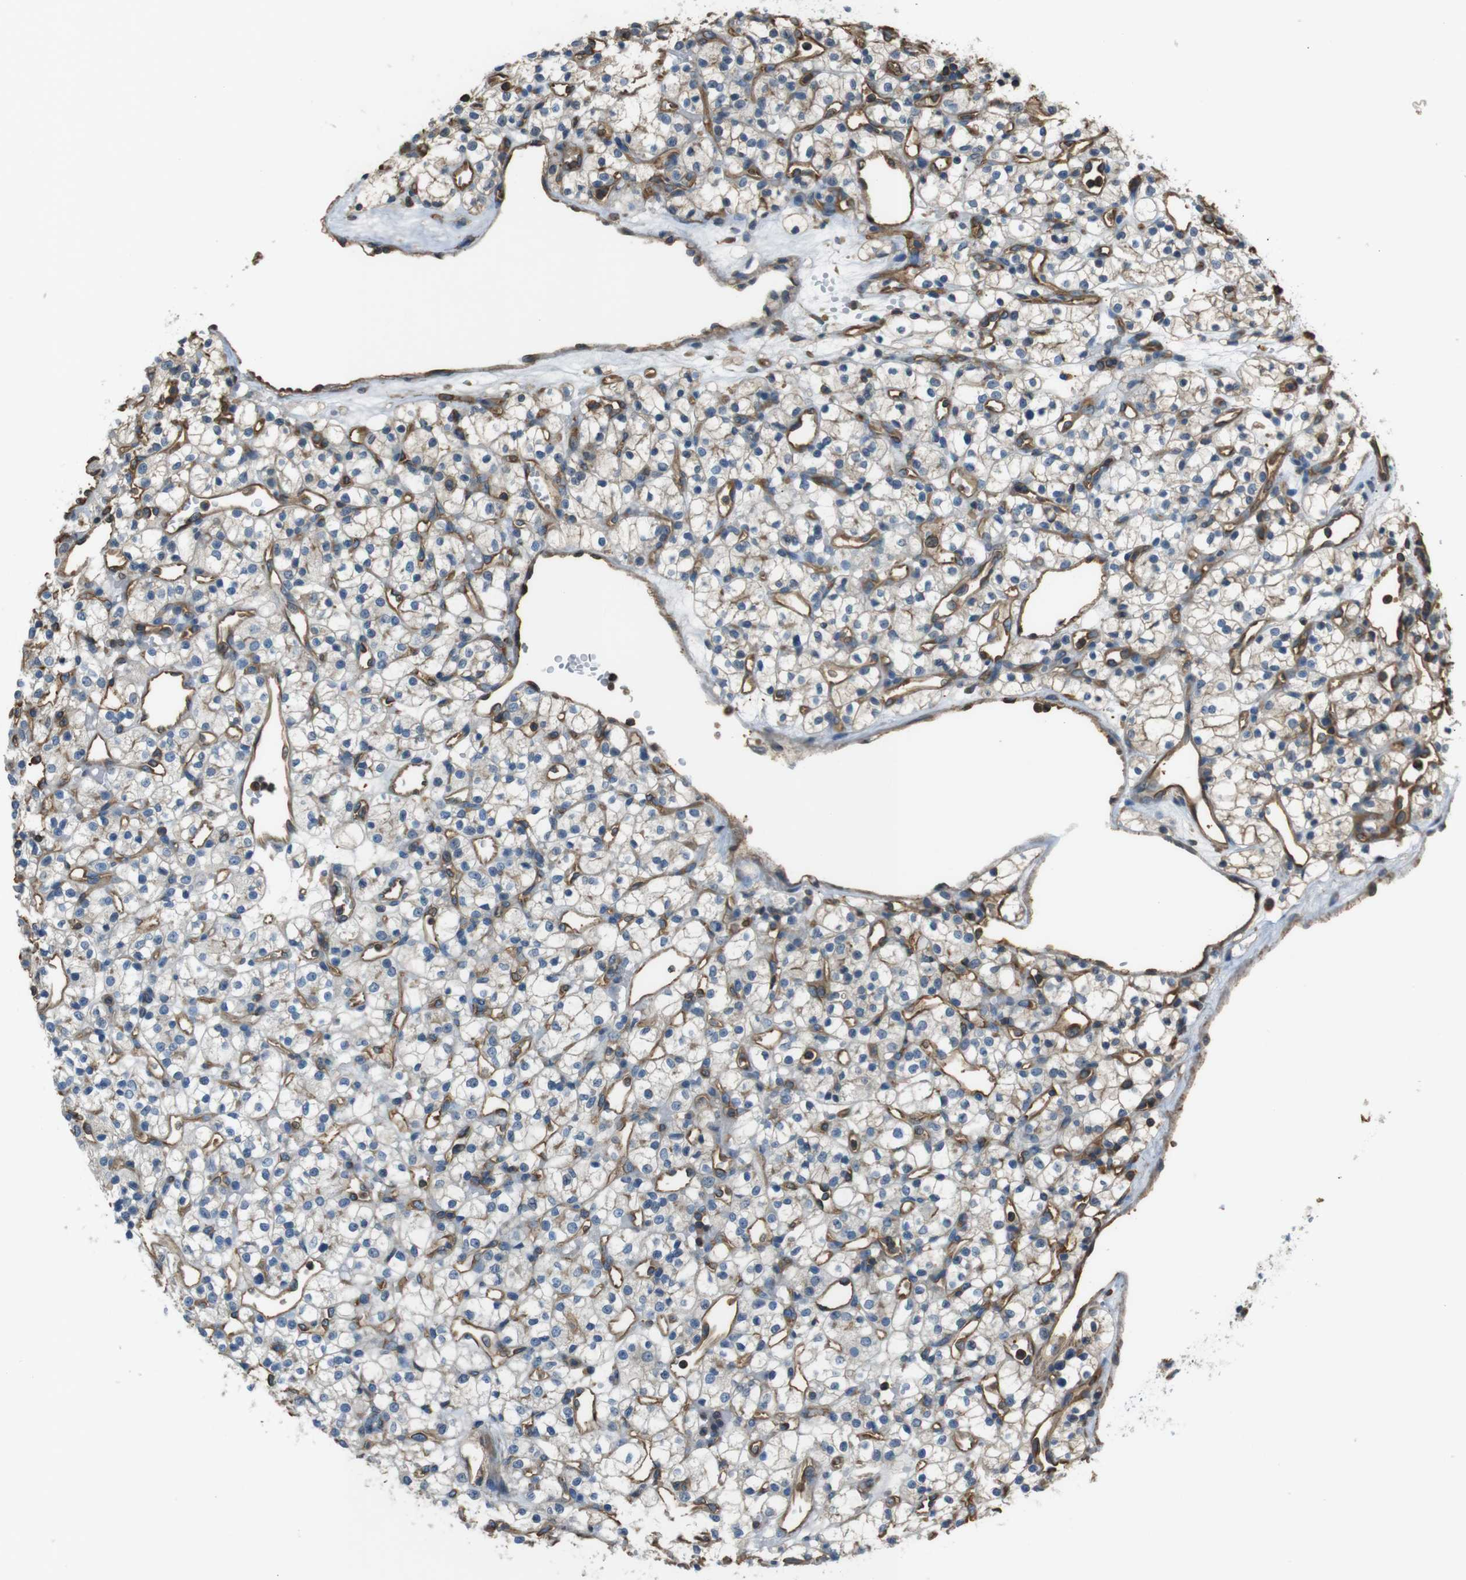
{"staining": {"intensity": "weak", "quantity": "25%-75%", "location": "cytoplasmic/membranous"}, "tissue": "renal cancer", "cell_type": "Tumor cells", "image_type": "cancer", "snomed": [{"axis": "morphology", "description": "Adenocarcinoma, NOS"}, {"axis": "topography", "description": "Kidney"}], "caption": "A micrograph showing weak cytoplasmic/membranous staining in approximately 25%-75% of tumor cells in renal cancer, as visualized by brown immunohistochemical staining.", "gene": "FCAR", "patient": {"sex": "female", "age": 60}}